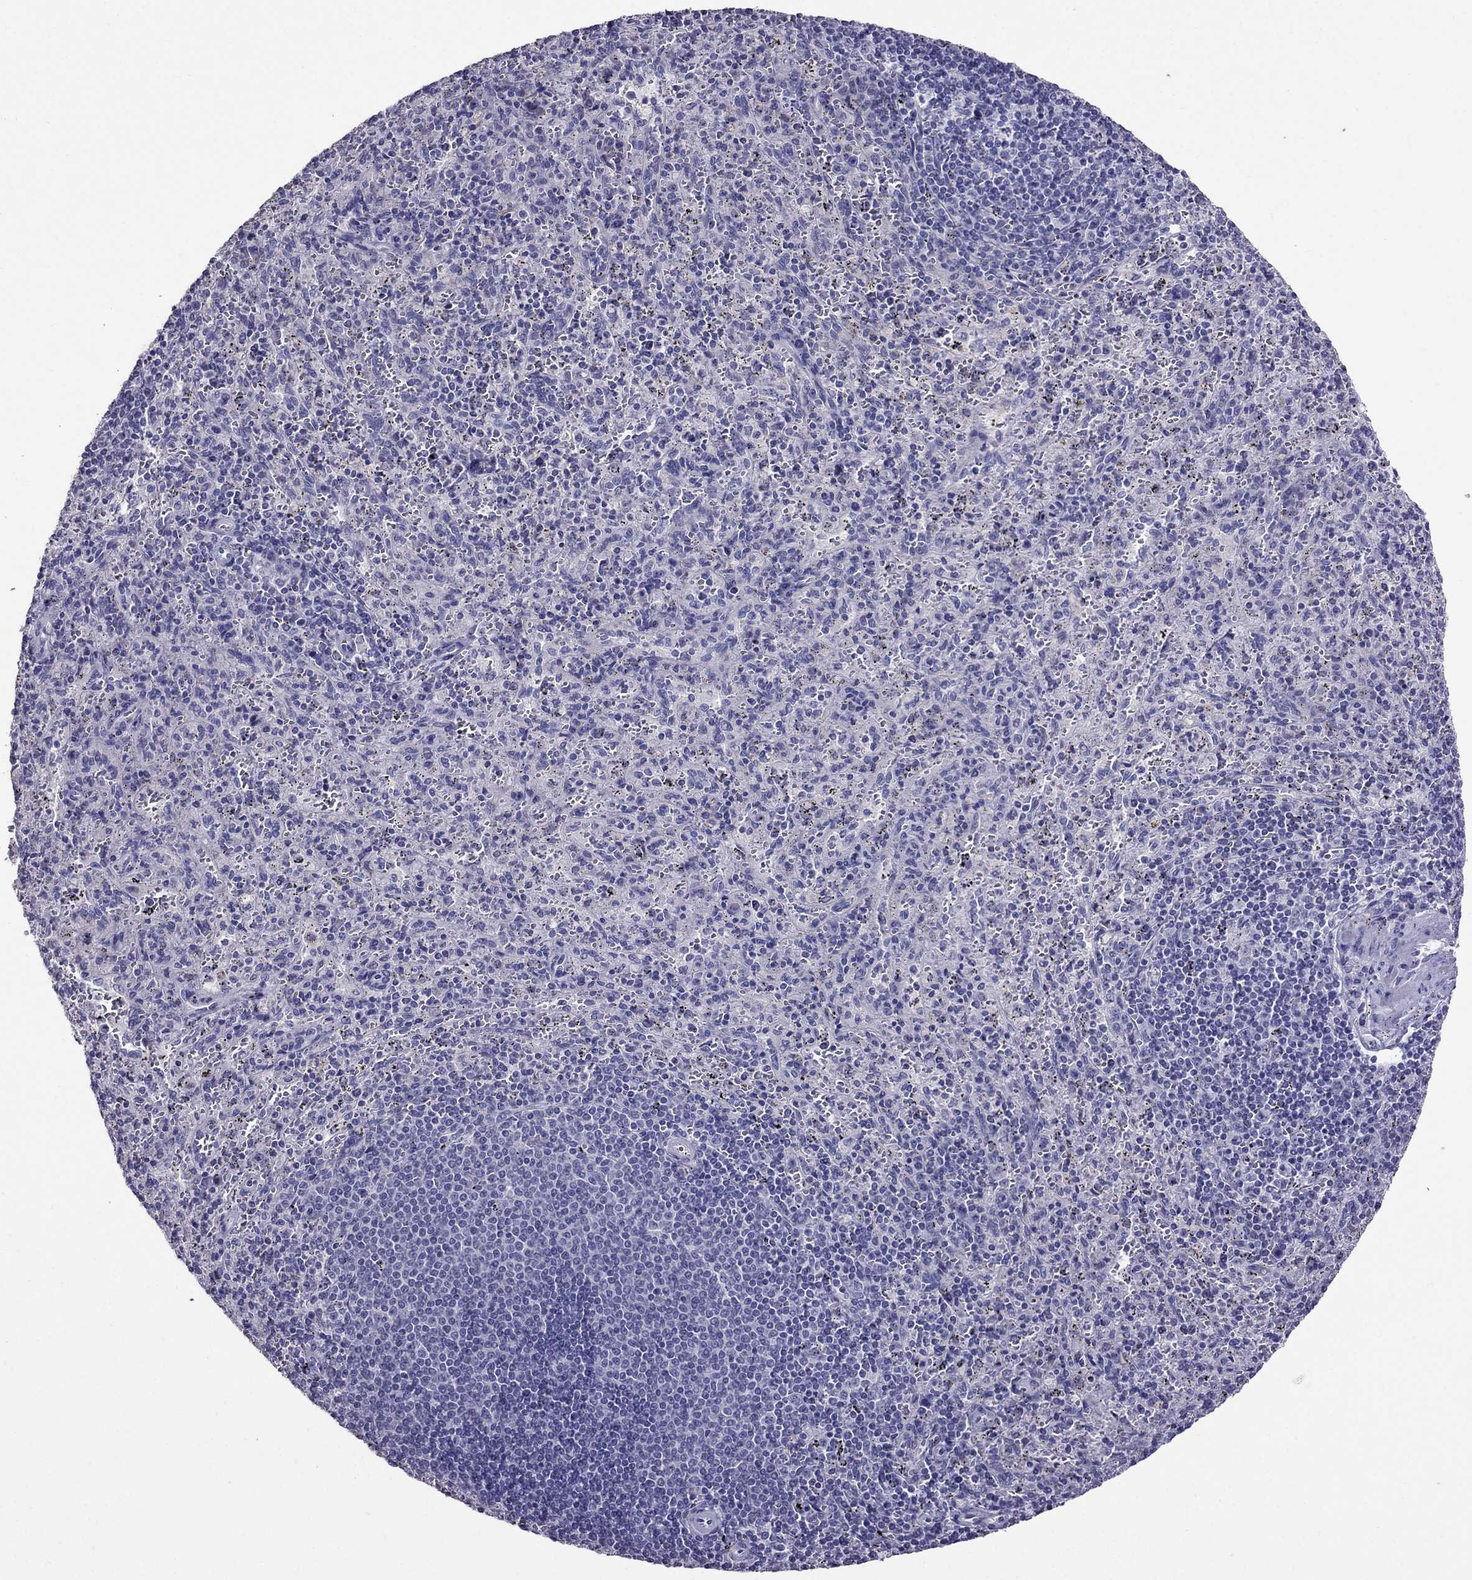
{"staining": {"intensity": "negative", "quantity": "none", "location": "none"}, "tissue": "spleen", "cell_type": "Cells in red pulp", "image_type": "normal", "snomed": [{"axis": "morphology", "description": "Normal tissue, NOS"}, {"axis": "topography", "description": "Spleen"}], "caption": "This is an immunohistochemistry (IHC) image of normal human spleen. There is no positivity in cells in red pulp.", "gene": "OXCT2", "patient": {"sex": "male", "age": 57}}